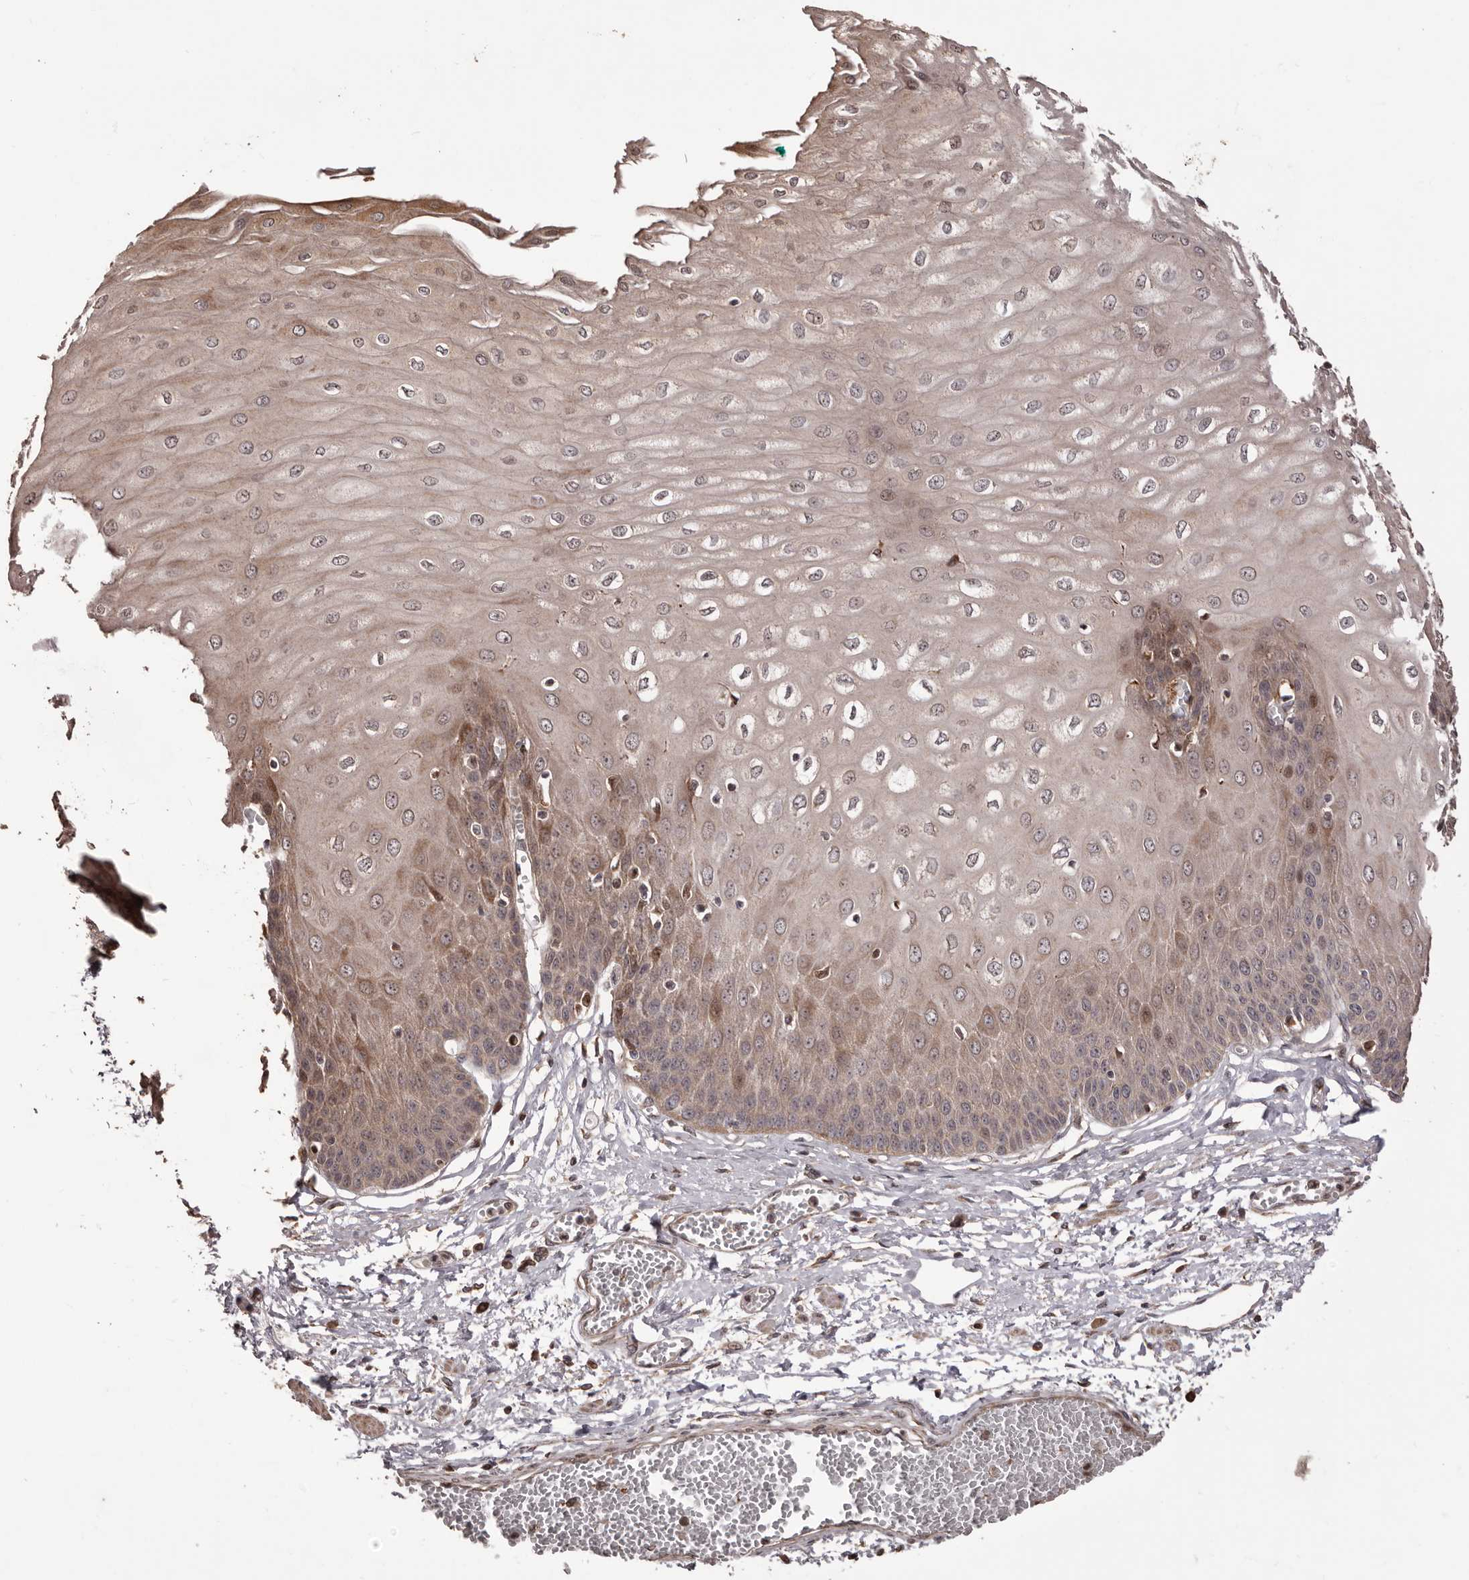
{"staining": {"intensity": "moderate", "quantity": "25%-75%", "location": "cytoplasmic/membranous,nuclear"}, "tissue": "esophagus", "cell_type": "Squamous epithelial cells", "image_type": "normal", "snomed": [{"axis": "morphology", "description": "Normal tissue, NOS"}, {"axis": "topography", "description": "Esophagus"}], "caption": "Protein staining by immunohistochemistry shows moderate cytoplasmic/membranous,nuclear positivity in approximately 25%-75% of squamous epithelial cells in benign esophagus. (DAB IHC, brown staining for protein, blue staining for nuclei).", "gene": "ZCCHC7", "patient": {"sex": "male", "age": 60}}